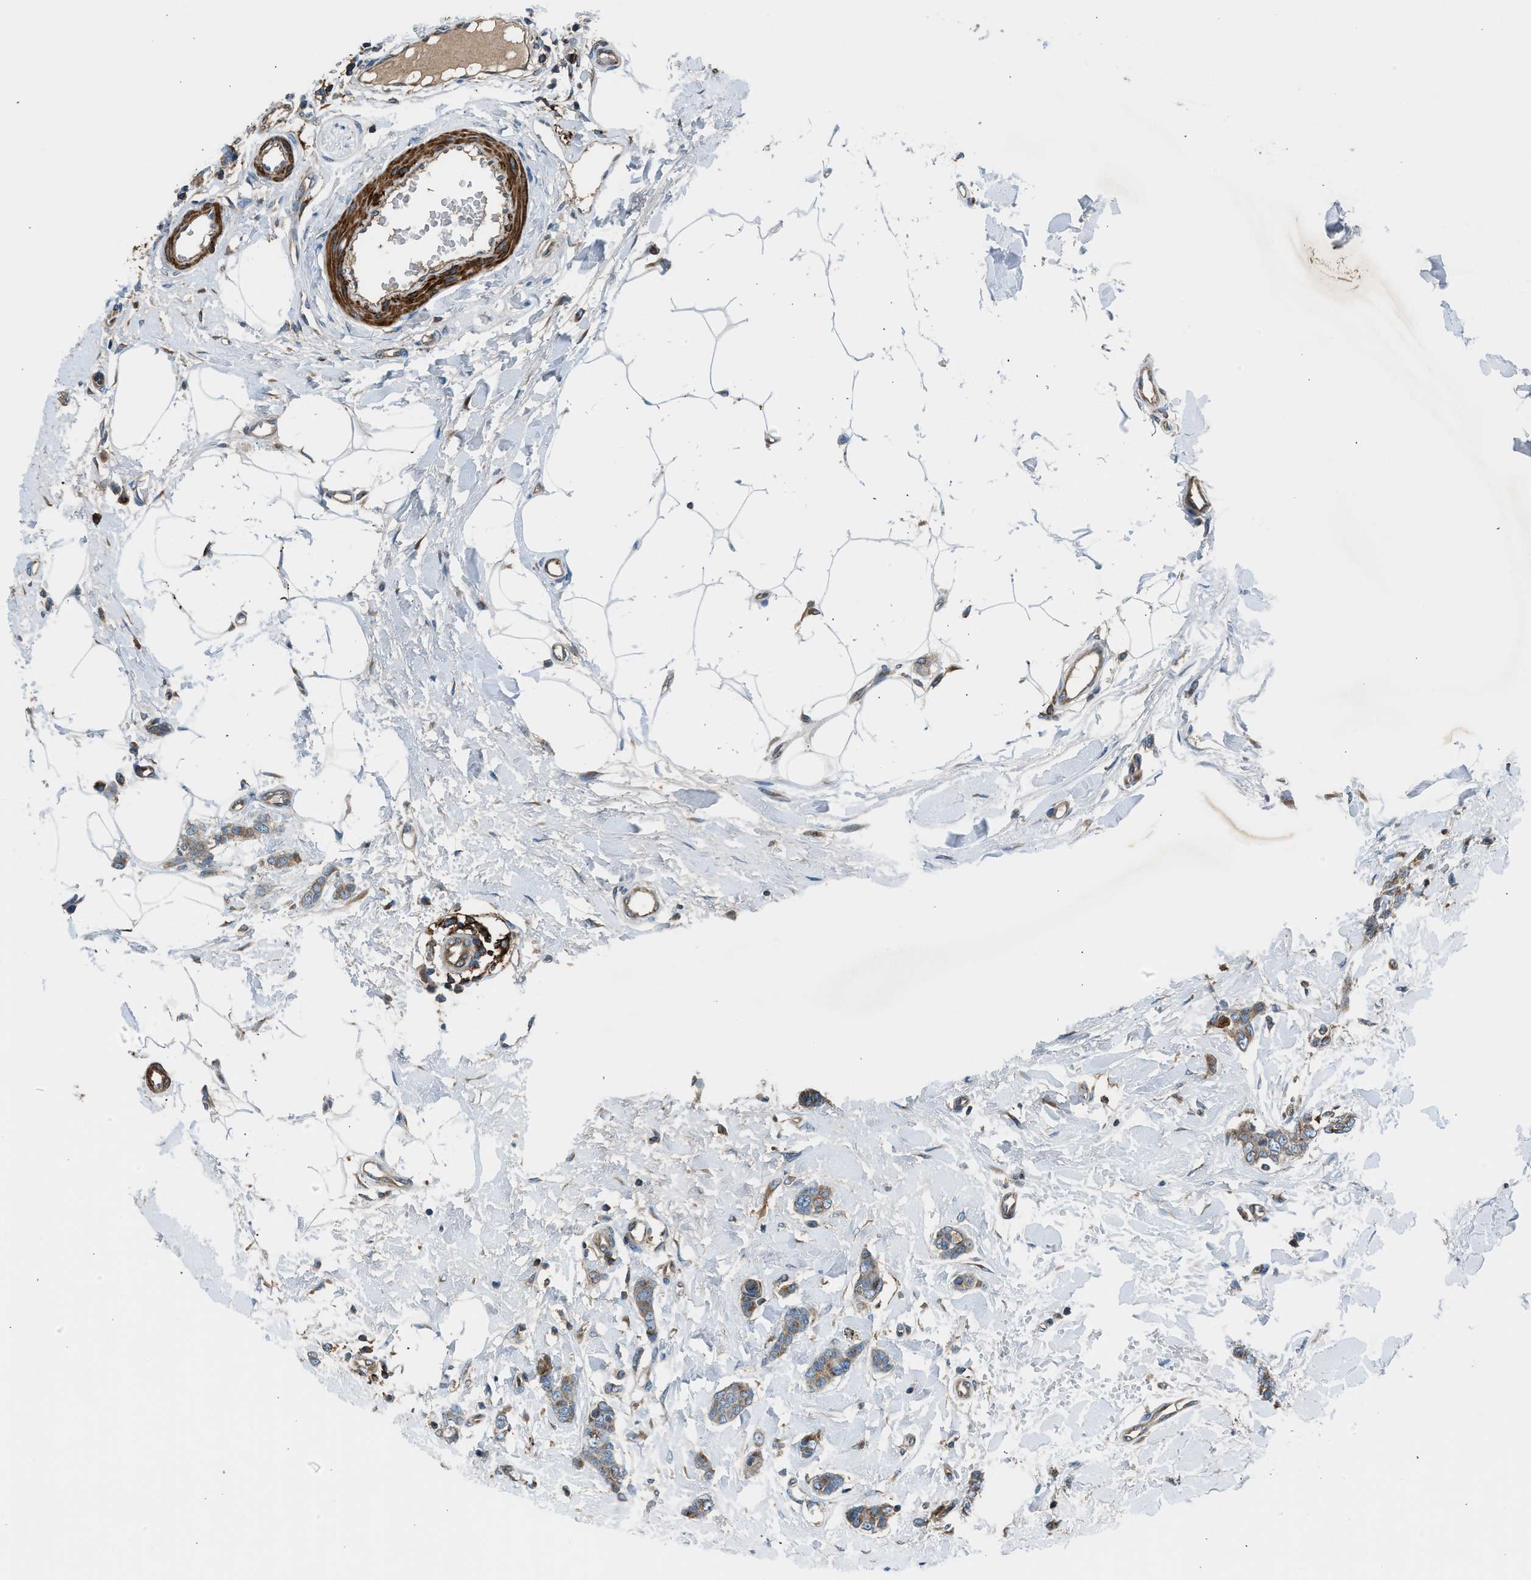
{"staining": {"intensity": "weak", "quantity": ">75%", "location": "cytoplasmic/membranous"}, "tissue": "breast cancer", "cell_type": "Tumor cells", "image_type": "cancer", "snomed": [{"axis": "morphology", "description": "Lobular carcinoma"}, {"axis": "topography", "description": "Skin"}, {"axis": "topography", "description": "Breast"}], "caption": "A high-resolution image shows immunohistochemistry staining of breast cancer (lobular carcinoma), which shows weak cytoplasmic/membranous positivity in approximately >75% of tumor cells. (IHC, brightfield microscopy, high magnification).", "gene": "LMBR1", "patient": {"sex": "female", "age": 46}}